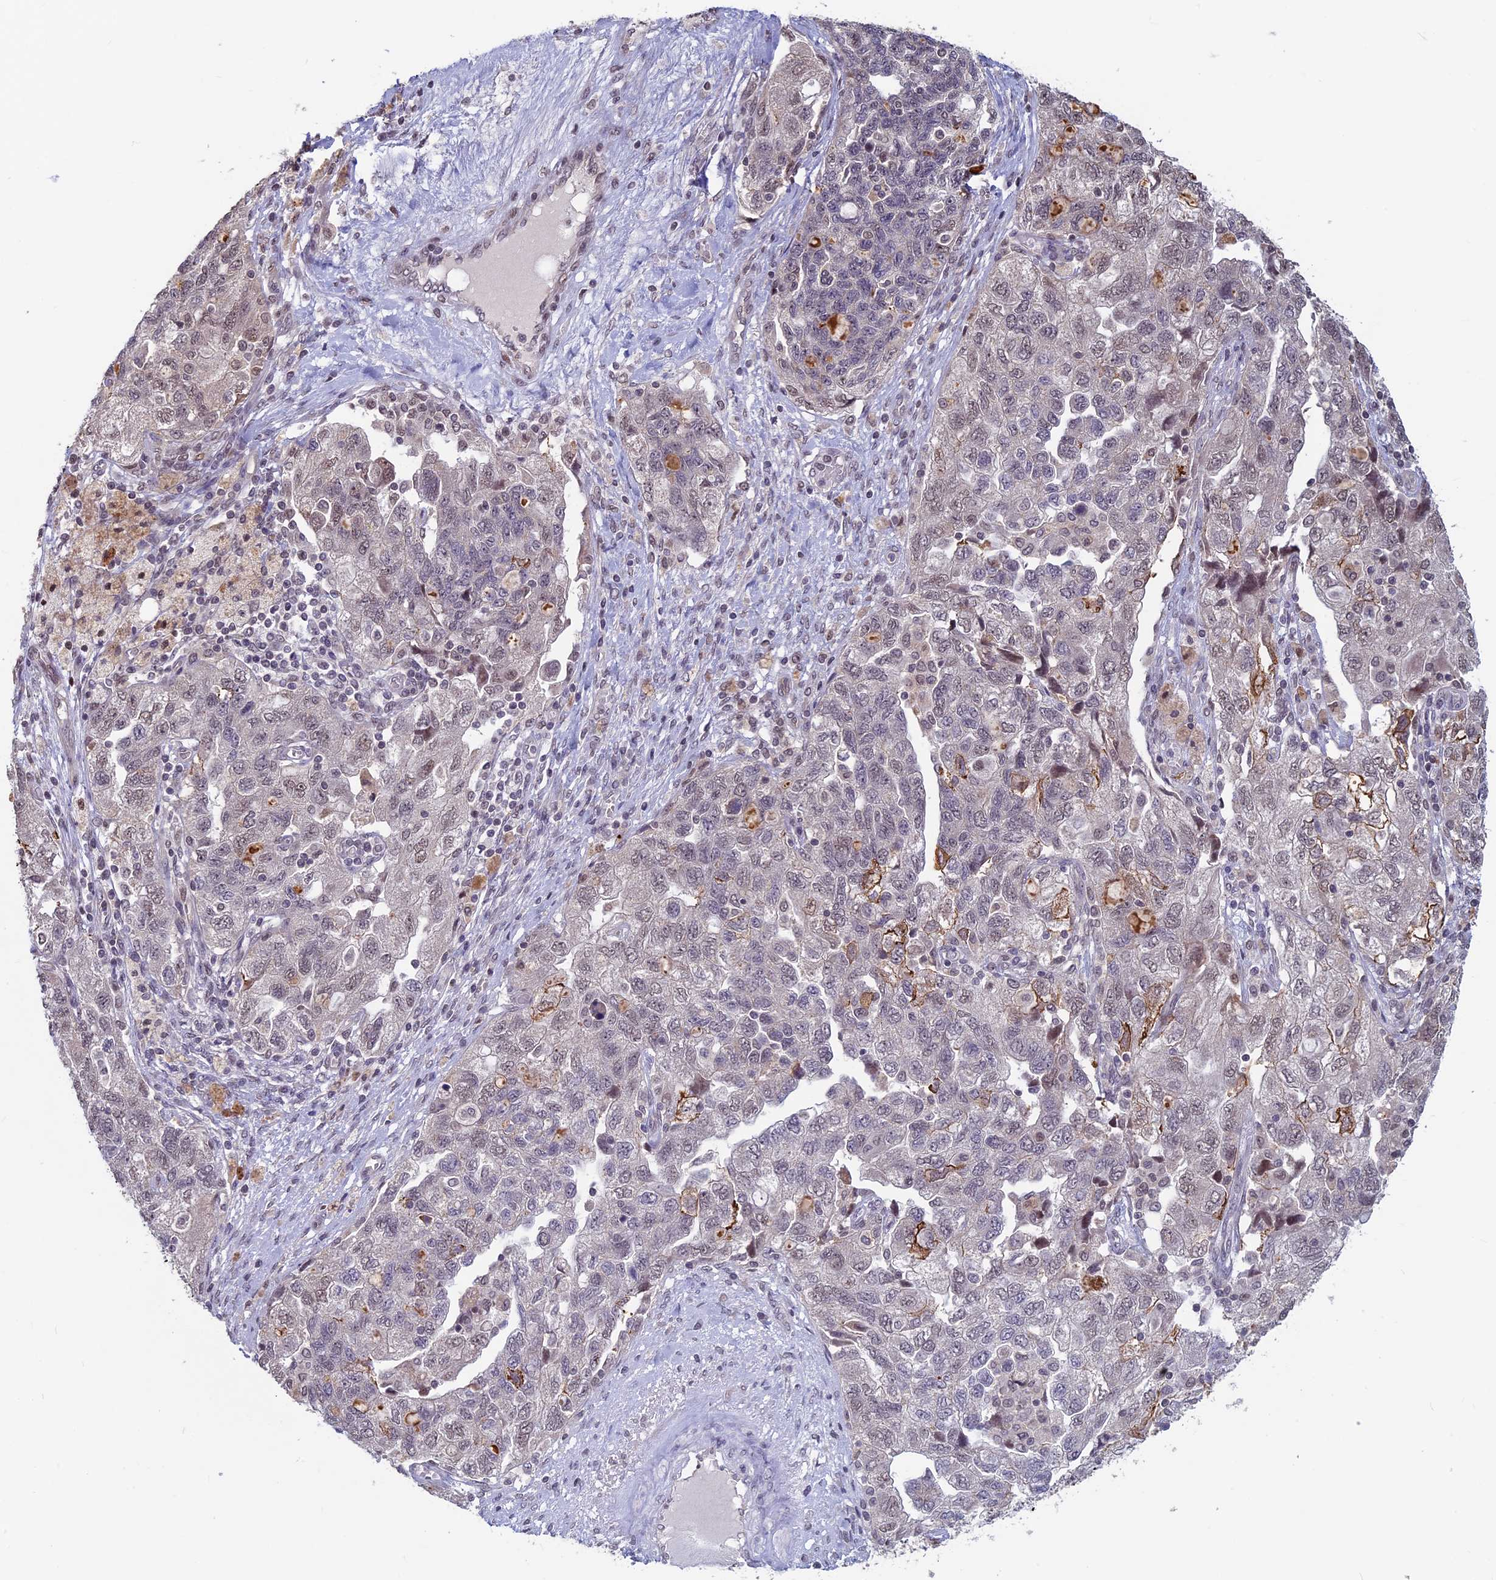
{"staining": {"intensity": "weak", "quantity": "<25%", "location": "nuclear"}, "tissue": "ovarian cancer", "cell_type": "Tumor cells", "image_type": "cancer", "snomed": [{"axis": "morphology", "description": "Carcinoma, NOS"}, {"axis": "morphology", "description": "Cystadenocarcinoma, serous, NOS"}, {"axis": "topography", "description": "Ovary"}], "caption": "Immunohistochemistry (IHC) histopathology image of serous cystadenocarcinoma (ovarian) stained for a protein (brown), which shows no staining in tumor cells.", "gene": "SPIRE1", "patient": {"sex": "female", "age": 69}}